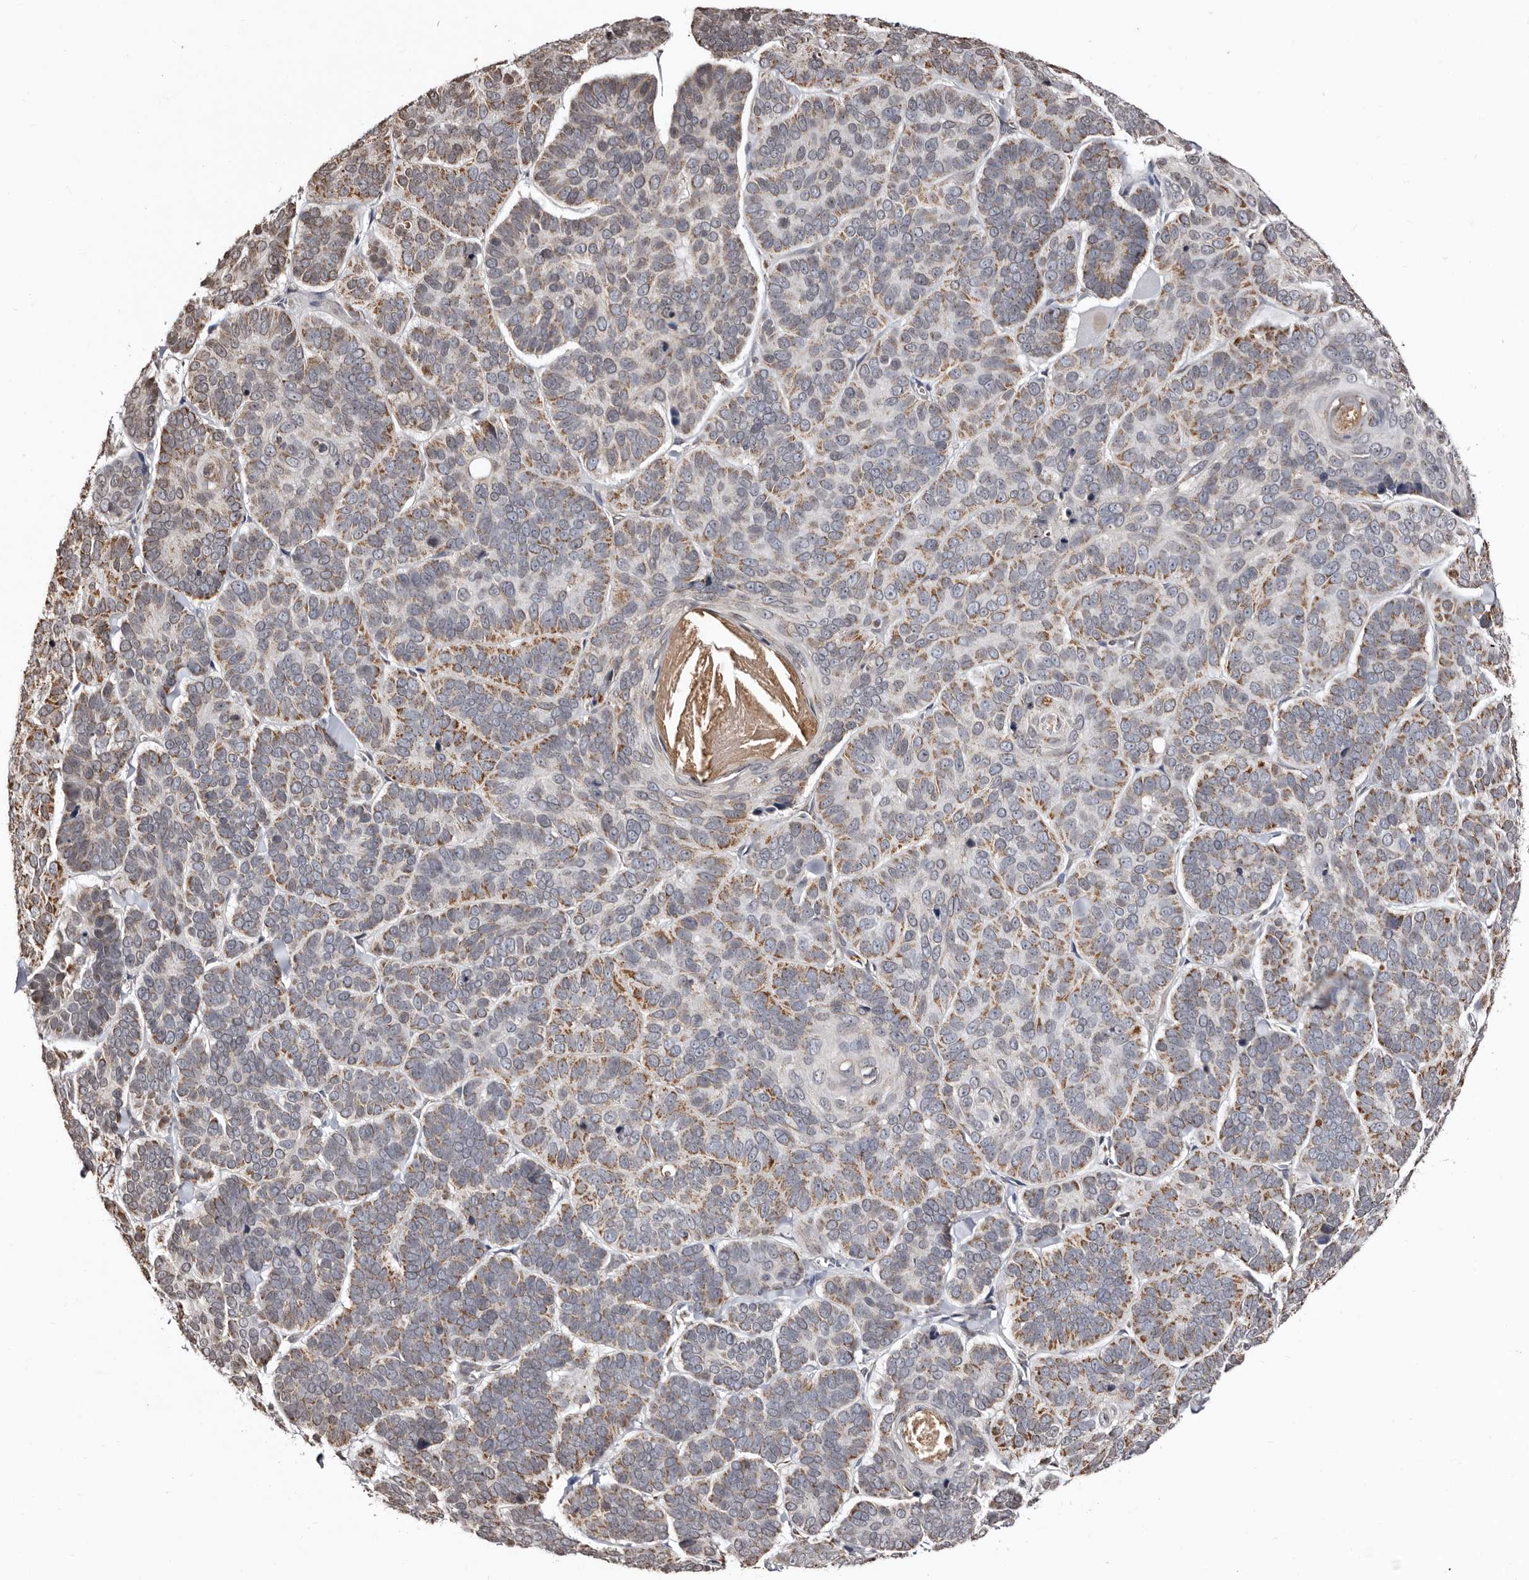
{"staining": {"intensity": "moderate", "quantity": "25%-75%", "location": "cytoplasmic/membranous"}, "tissue": "skin cancer", "cell_type": "Tumor cells", "image_type": "cancer", "snomed": [{"axis": "morphology", "description": "Basal cell carcinoma"}, {"axis": "topography", "description": "Skin"}], "caption": "Protein analysis of skin basal cell carcinoma tissue exhibits moderate cytoplasmic/membranous staining in approximately 25%-75% of tumor cells. The staining is performed using DAB brown chromogen to label protein expression. The nuclei are counter-stained blue using hematoxylin.", "gene": "CCDC190", "patient": {"sex": "male", "age": 62}}